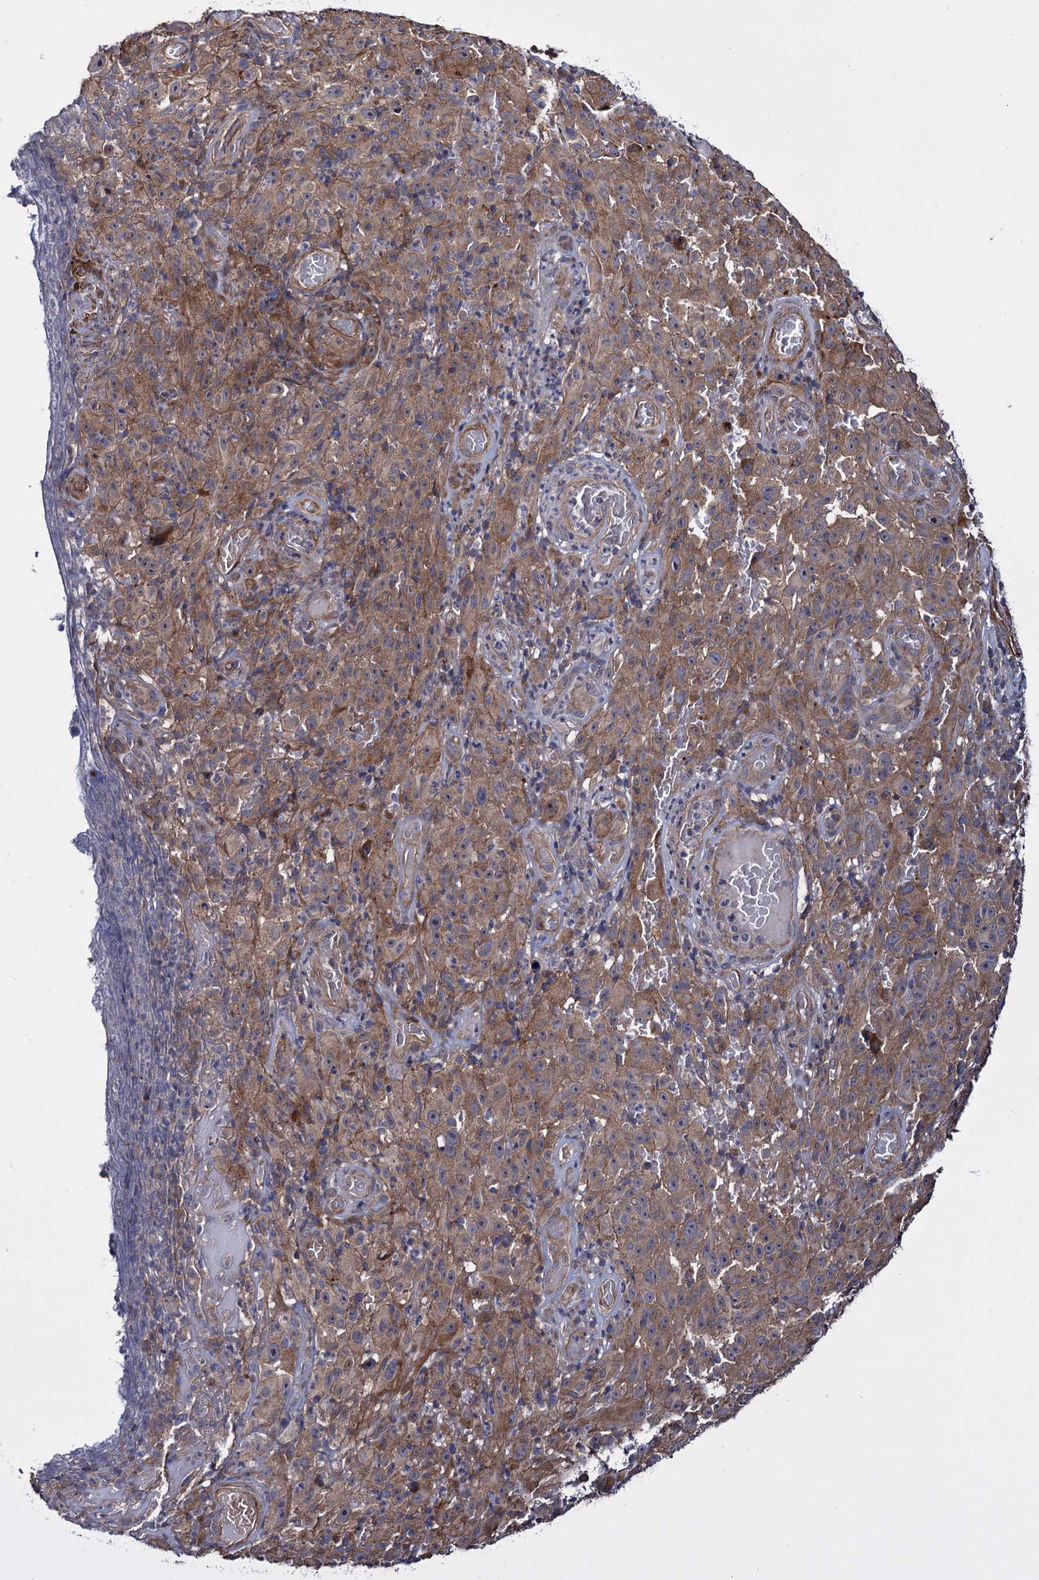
{"staining": {"intensity": "weak", "quantity": ">75%", "location": "cytoplasmic/membranous"}, "tissue": "melanoma", "cell_type": "Tumor cells", "image_type": "cancer", "snomed": [{"axis": "morphology", "description": "Malignant melanoma, NOS"}, {"axis": "topography", "description": "Skin"}], "caption": "Protein expression analysis of human melanoma reveals weak cytoplasmic/membranous expression in about >75% of tumor cells.", "gene": "FERMT2", "patient": {"sex": "female", "age": 82}}